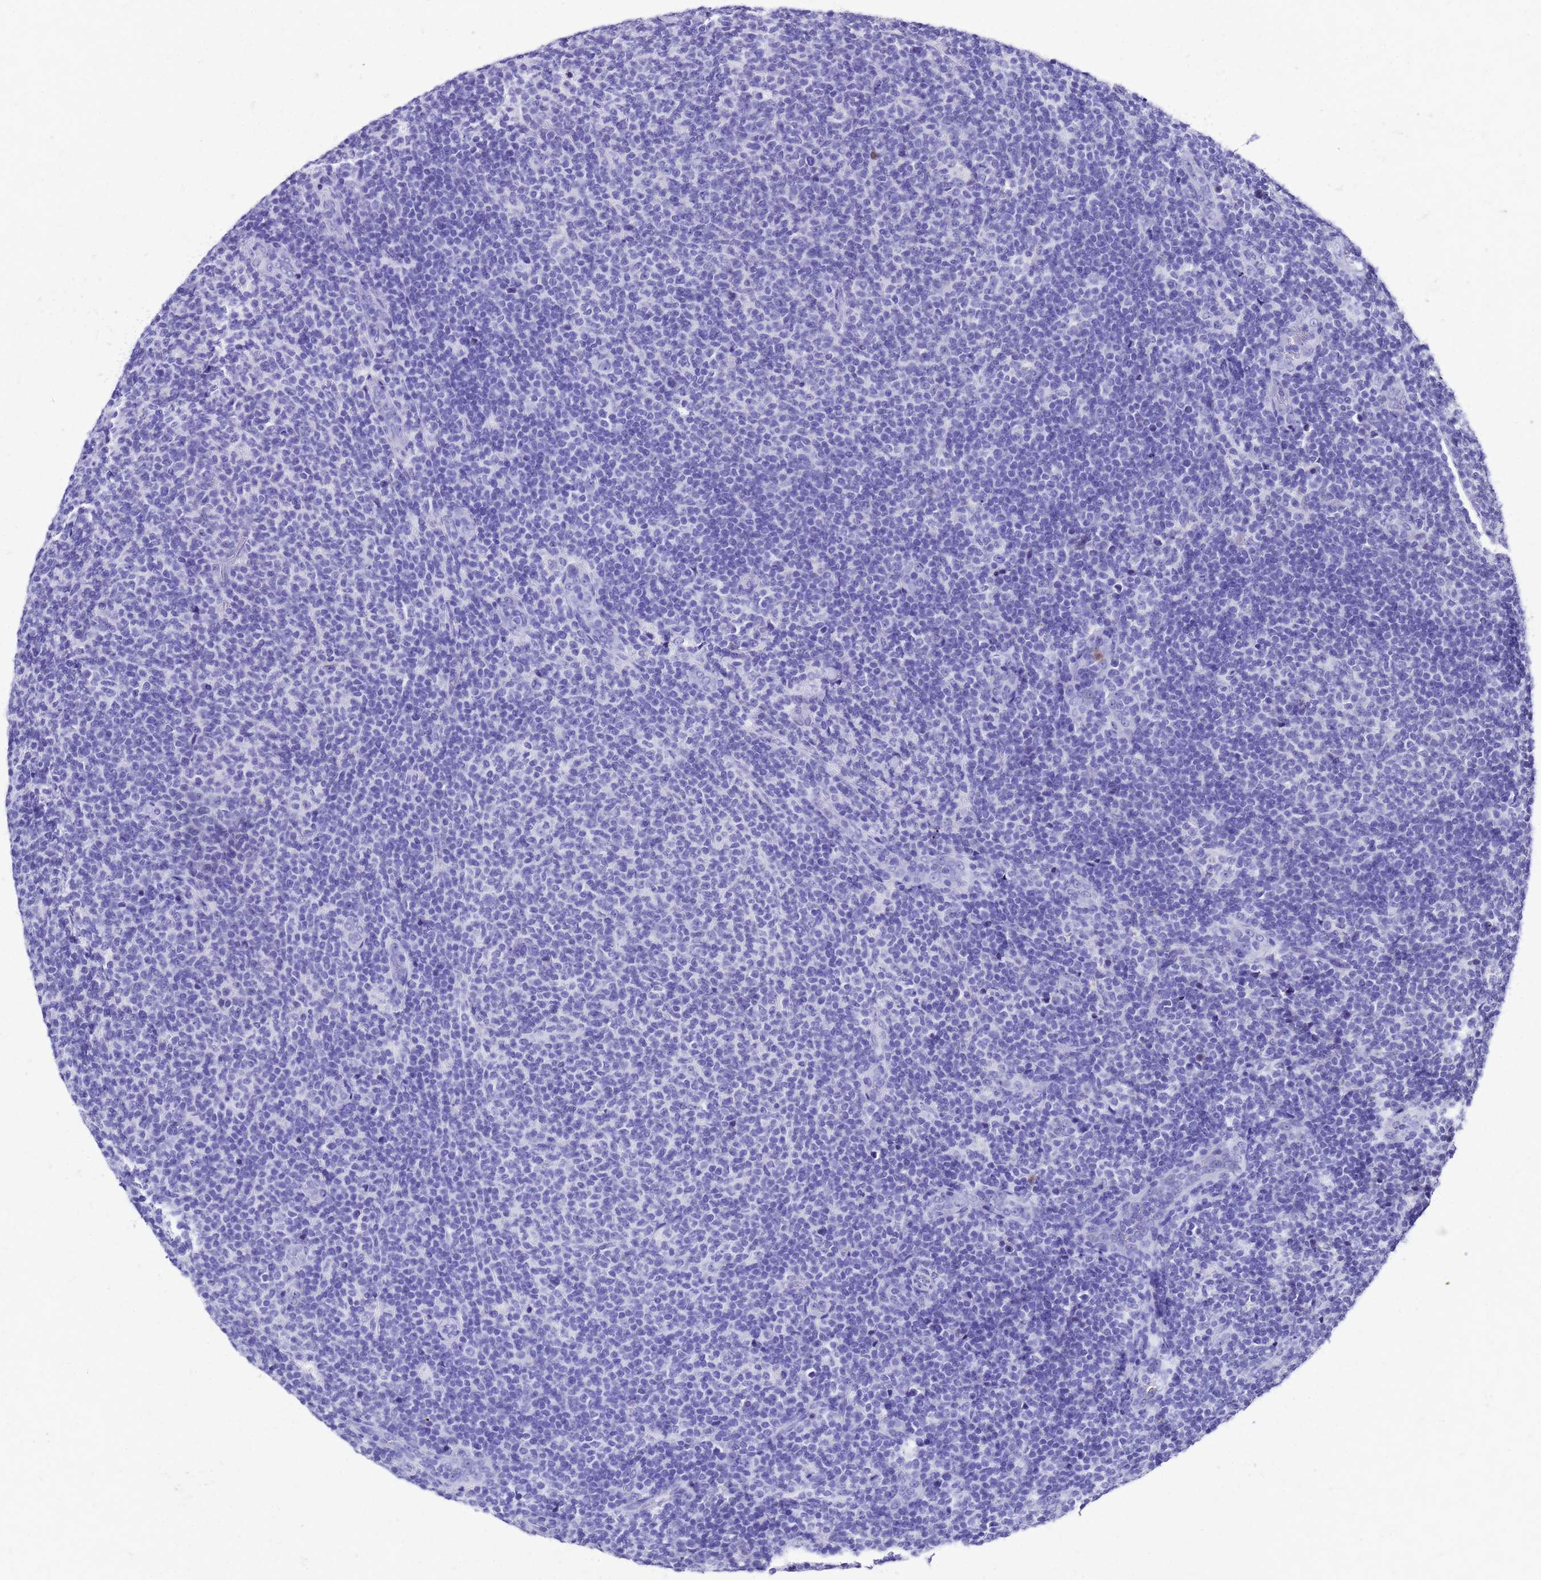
{"staining": {"intensity": "negative", "quantity": "none", "location": "none"}, "tissue": "lymphoma", "cell_type": "Tumor cells", "image_type": "cancer", "snomed": [{"axis": "morphology", "description": "Malignant lymphoma, non-Hodgkin's type, Low grade"}, {"axis": "topography", "description": "Lymph node"}], "caption": "Immunohistochemistry (IHC) histopathology image of malignant lymphoma, non-Hodgkin's type (low-grade) stained for a protein (brown), which exhibits no expression in tumor cells.", "gene": "SMIM21", "patient": {"sex": "male", "age": 66}}